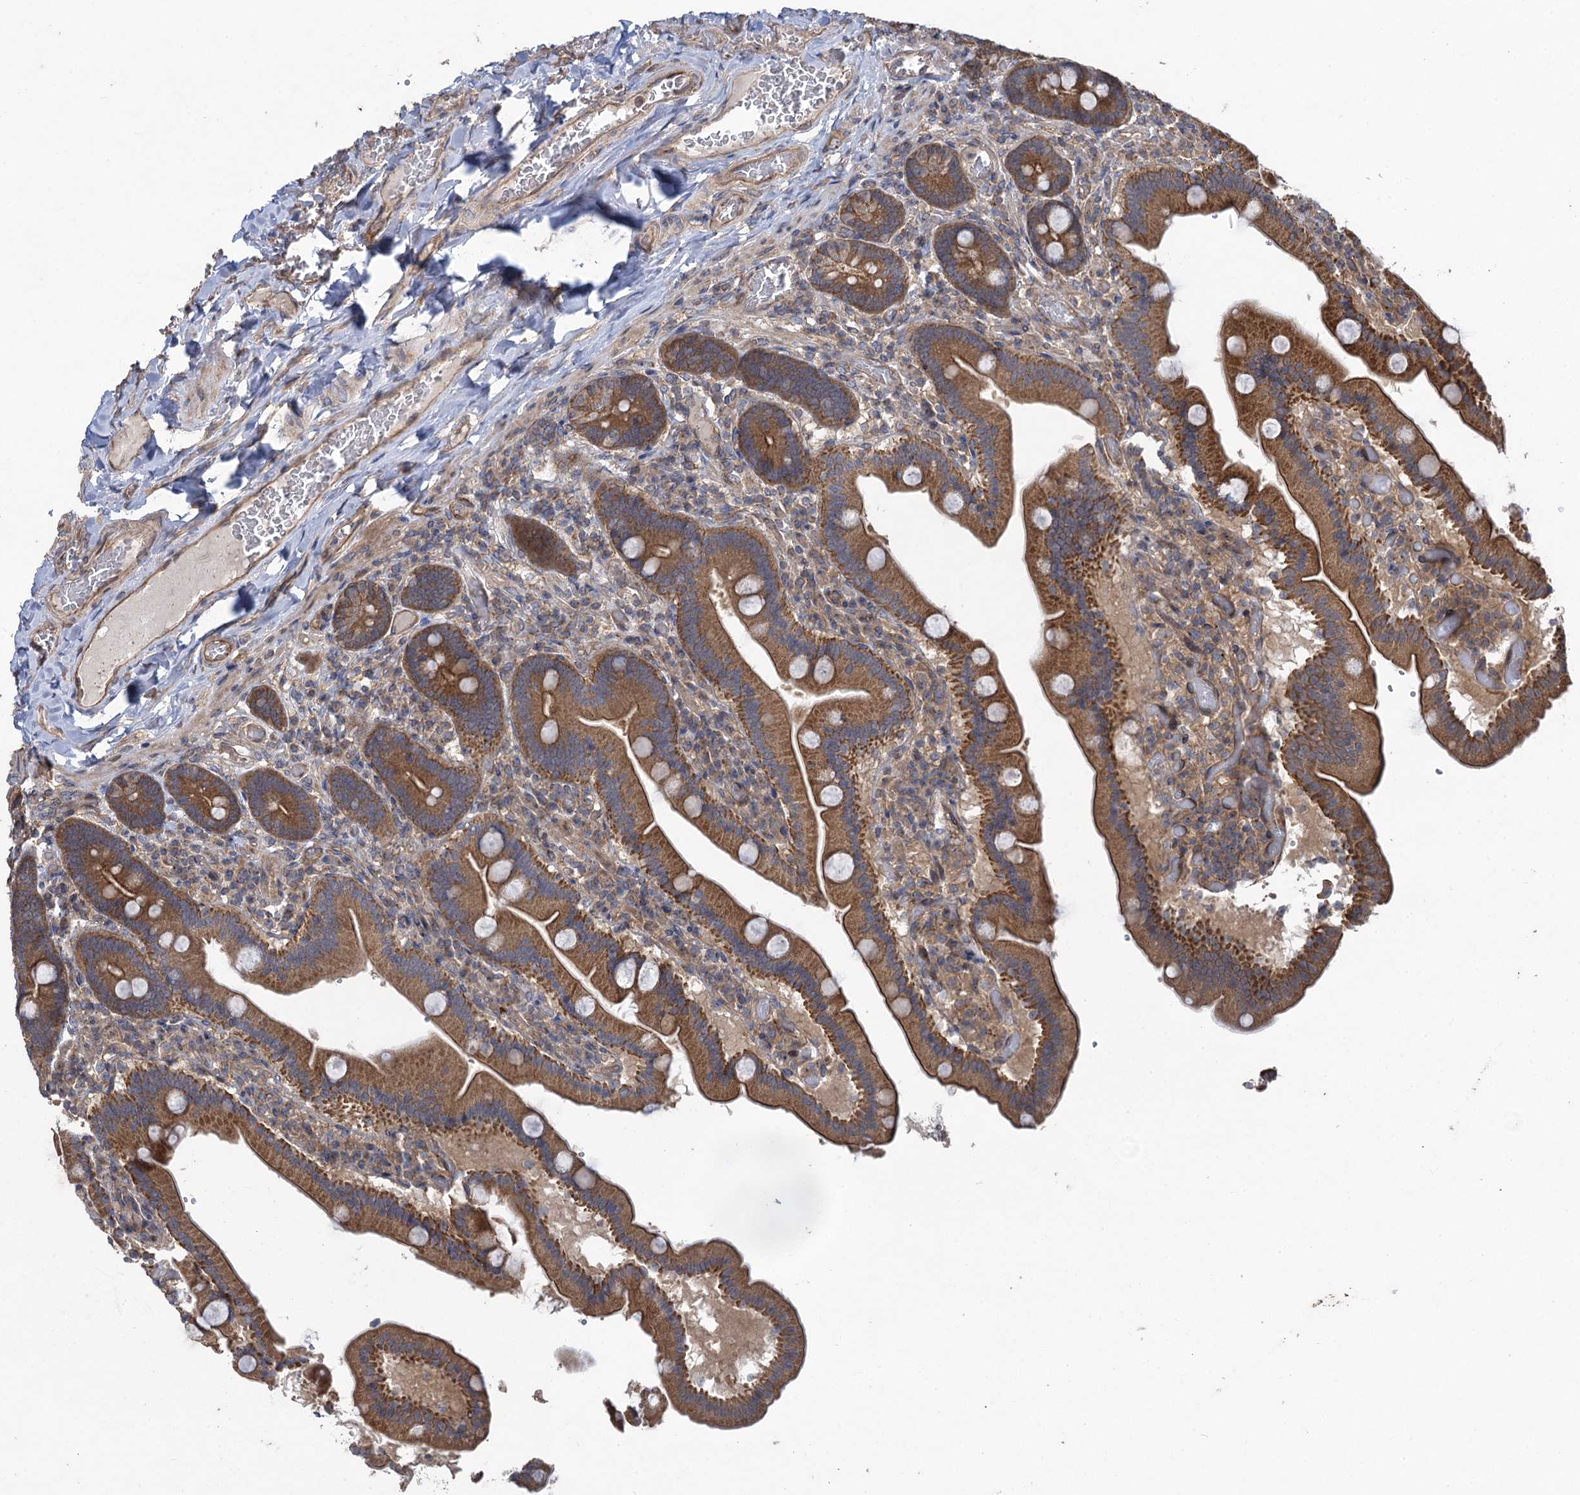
{"staining": {"intensity": "moderate", "quantity": ">75%", "location": "cytoplasmic/membranous"}, "tissue": "duodenum", "cell_type": "Glandular cells", "image_type": "normal", "snomed": [{"axis": "morphology", "description": "Normal tissue, NOS"}, {"axis": "topography", "description": "Duodenum"}], "caption": "Duodenum stained with immunohistochemistry reveals moderate cytoplasmic/membranous positivity in about >75% of glandular cells.", "gene": "HAUS1", "patient": {"sex": "female", "age": 62}}